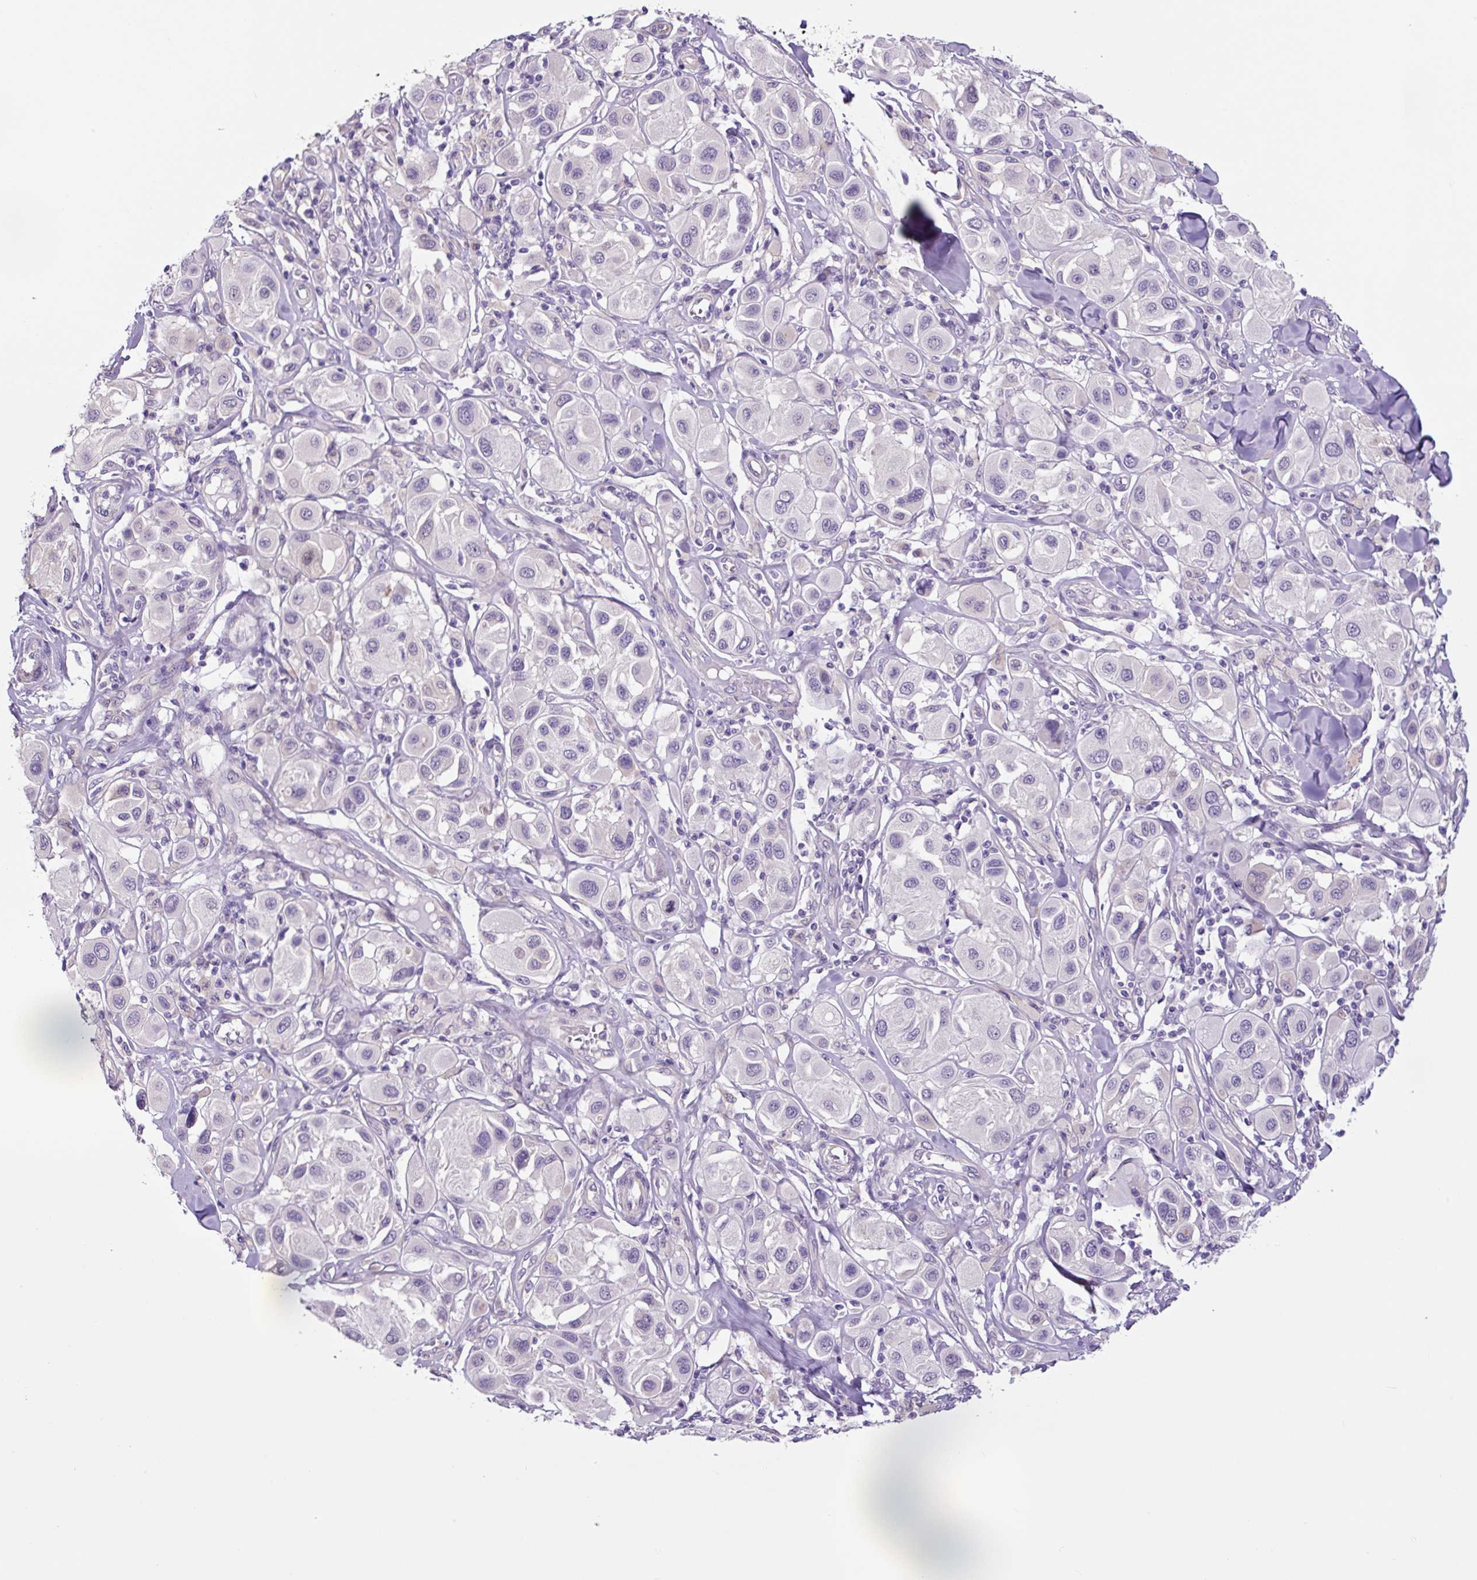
{"staining": {"intensity": "negative", "quantity": "none", "location": "none"}, "tissue": "melanoma", "cell_type": "Tumor cells", "image_type": "cancer", "snomed": [{"axis": "morphology", "description": "Malignant melanoma, Metastatic site"}, {"axis": "topography", "description": "Skin"}], "caption": "Immunohistochemistry (IHC) photomicrograph of malignant melanoma (metastatic site) stained for a protein (brown), which exhibits no positivity in tumor cells. The staining was performed using DAB (3,3'-diaminobenzidine) to visualize the protein expression in brown, while the nuclei were stained in blue with hematoxylin (Magnification: 20x).", "gene": "GORASP1", "patient": {"sex": "male", "age": 41}}